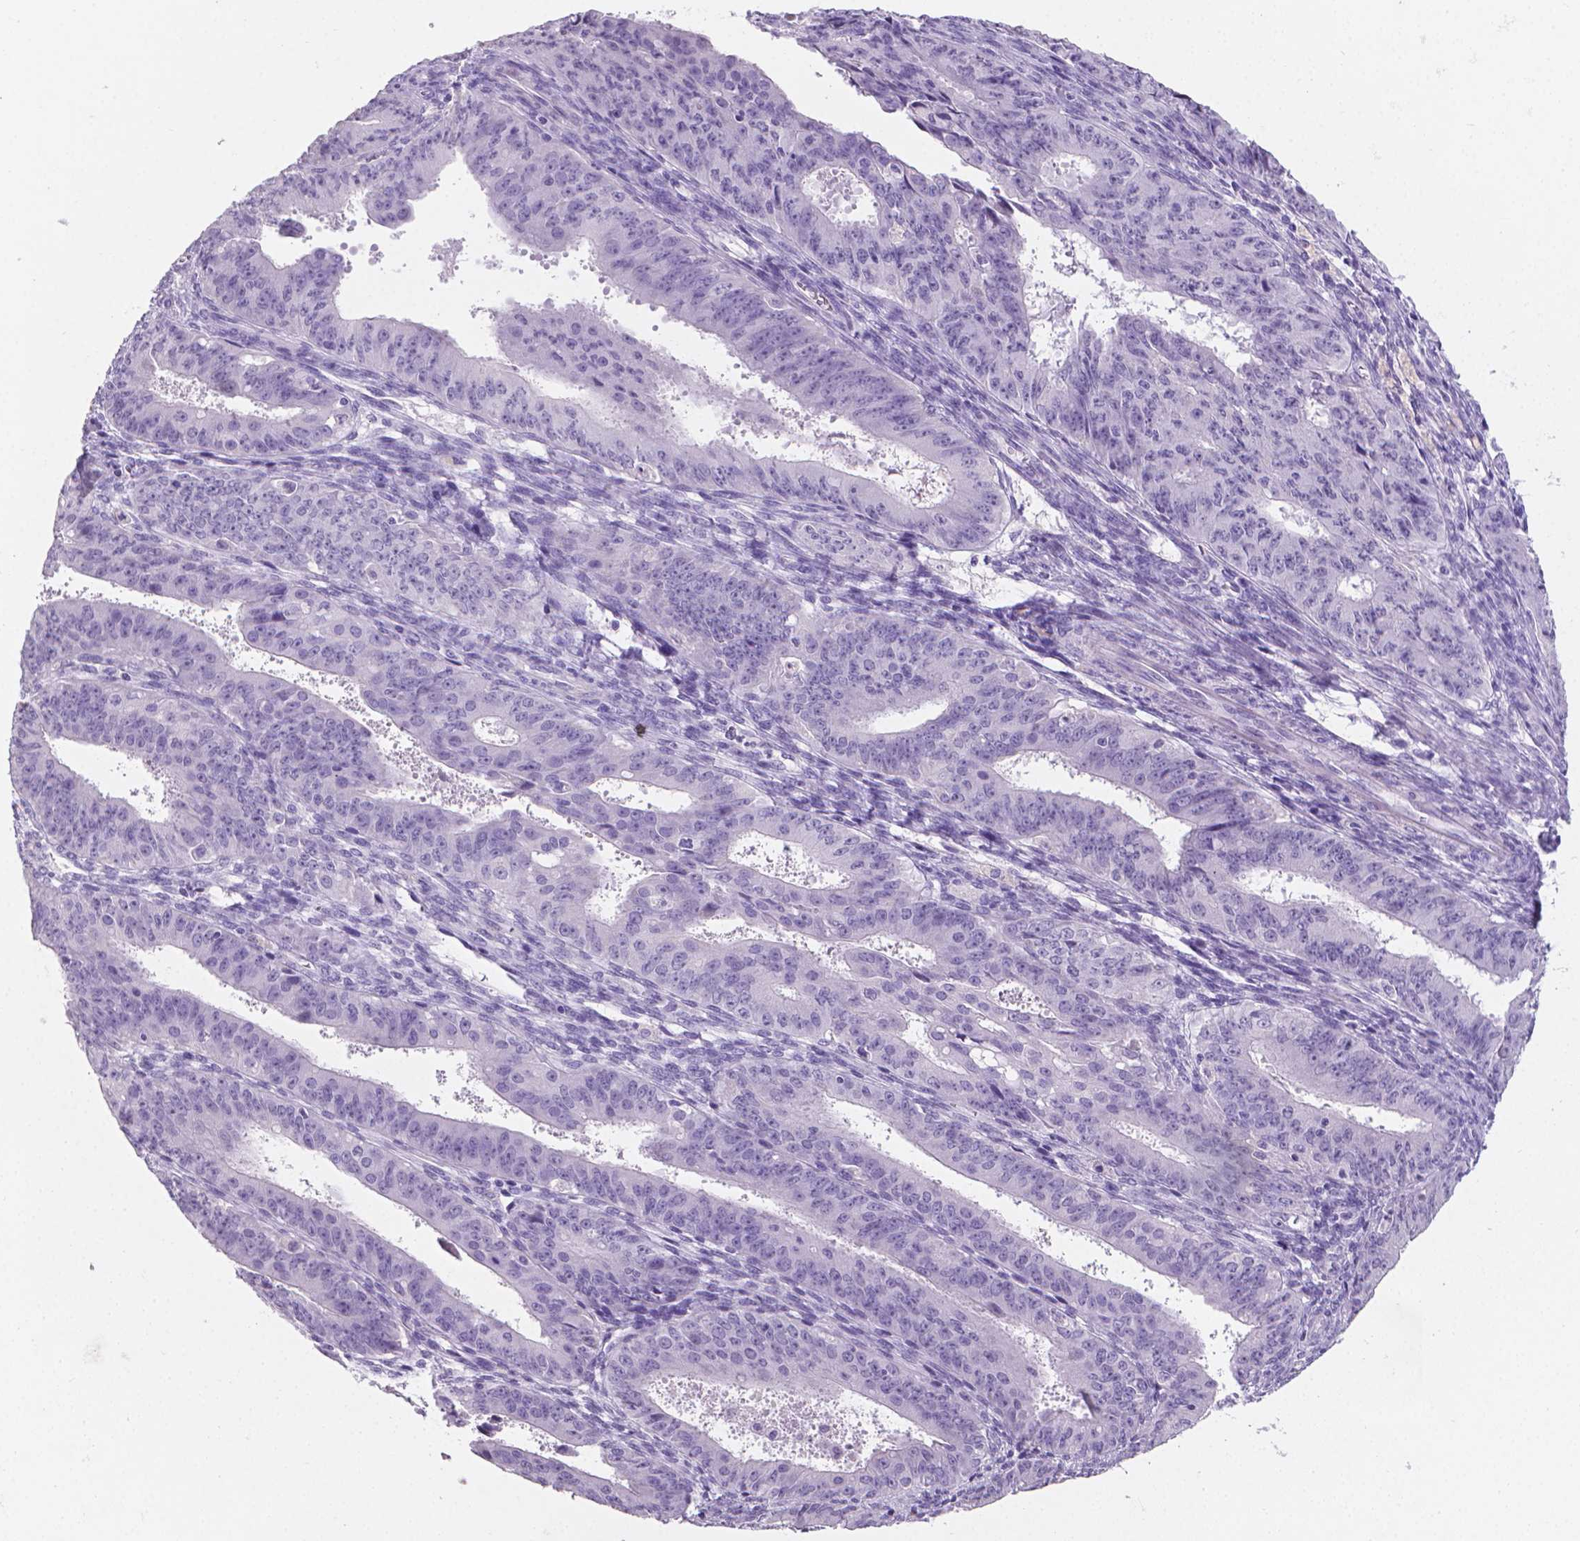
{"staining": {"intensity": "negative", "quantity": "none", "location": "none"}, "tissue": "ovarian cancer", "cell_type": "Tumor cells", "image_type": "cancer", "snomed": [{"axis": "morphology", "description": "Carcinoma, endometroid"}, {"axis": "topography", "description": "Ovary"}], "caption": "Immunohistochemistry (IHC) of human ovarian cancer (endometroid carcinoma) shows no expression in tumor cells.", "gene": "XPNPEP2", "patient": {"sex": "female", "age": 42}}